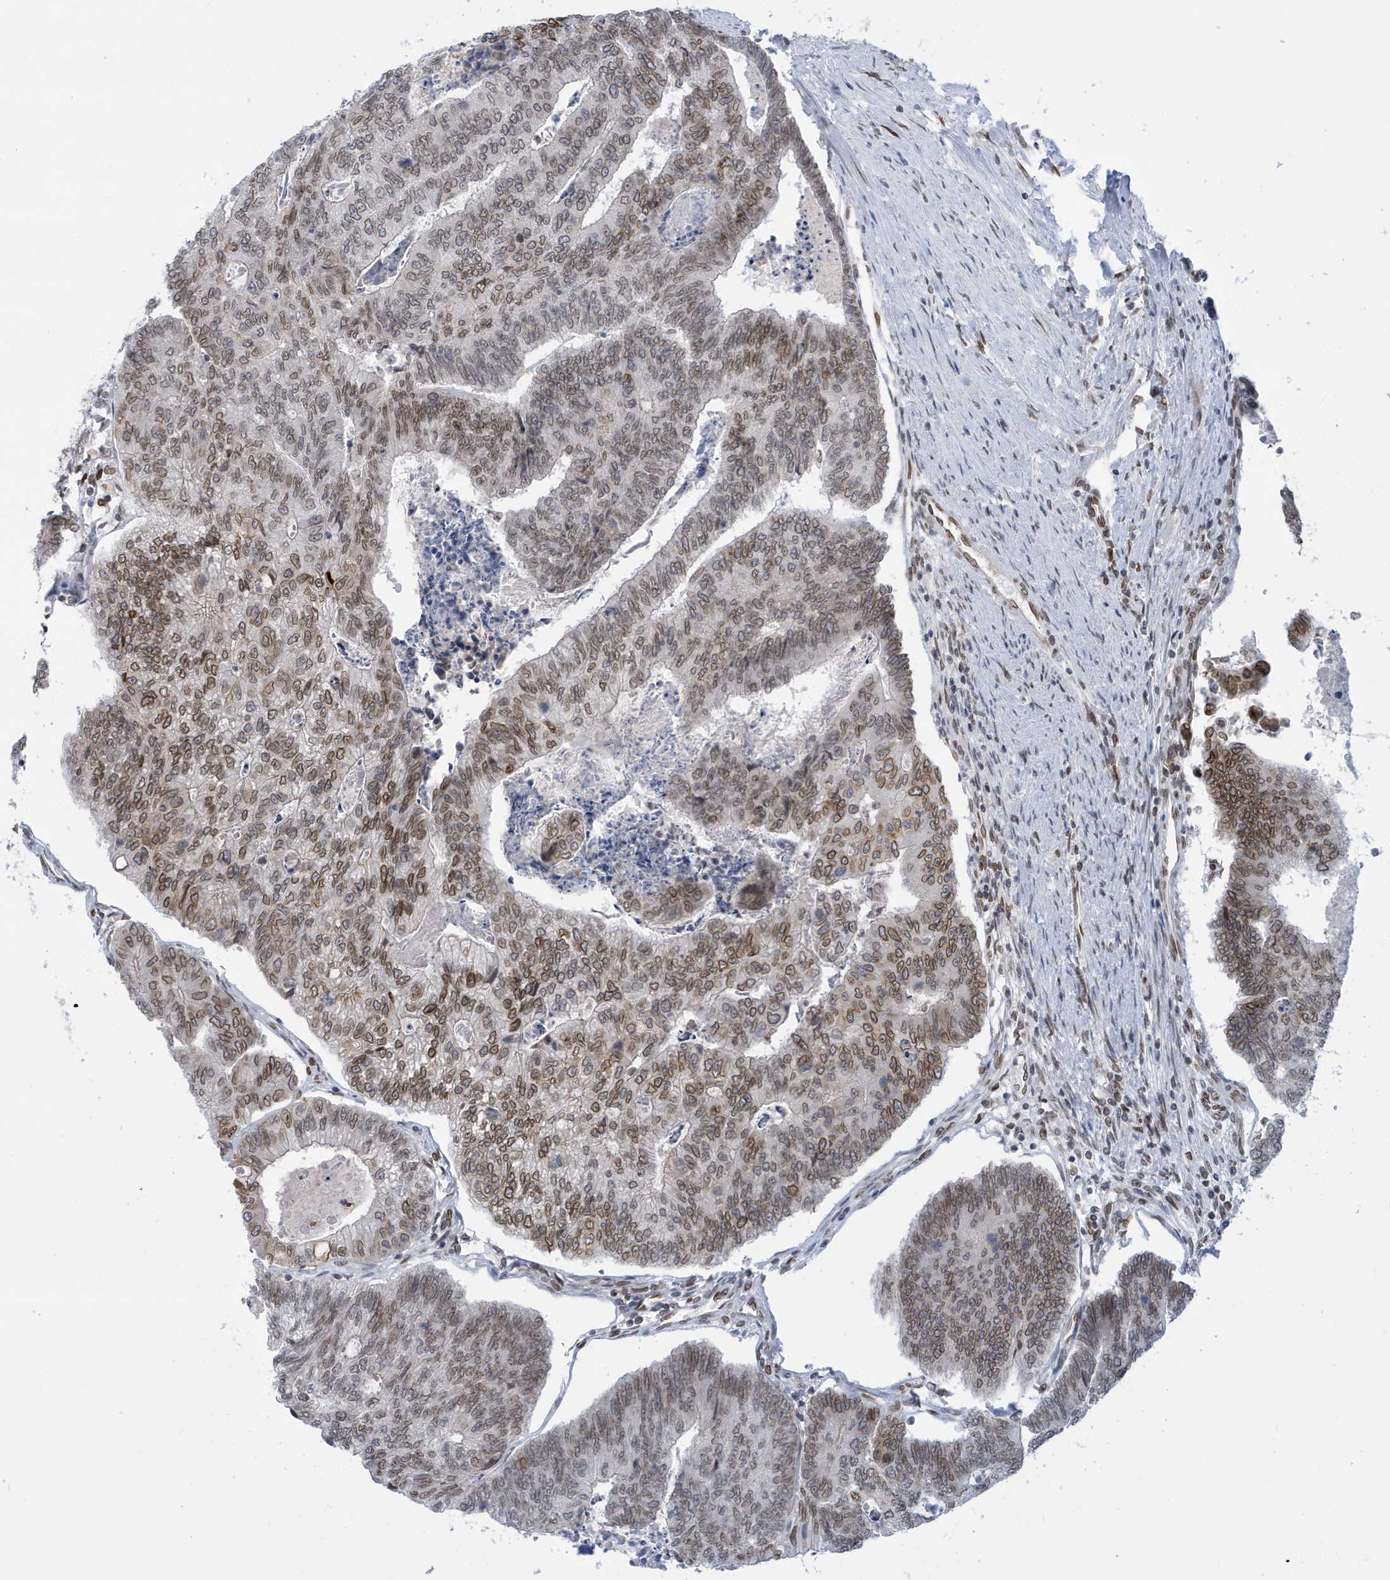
{"staining": {"intensity": "moderate", "quantity": ">75%", "location": "nuclear"}, "tissue": "colorectal cancer", "cell_type": "Tumor cells", "image_type": "cancer", "snomed": [{"axis": "morphology", "description": "Adenocarcinoma, NOS"}, {"axis": "topography", "description": "Colon"}], "caption": "The immunohistochemical stain highlights moderate nuclear staining in tumor cells of colorectal cancer (adenocarcinoma) tissue.", "gene": "PCYT1A", "patient": {"sex": "female", "age": 67}}